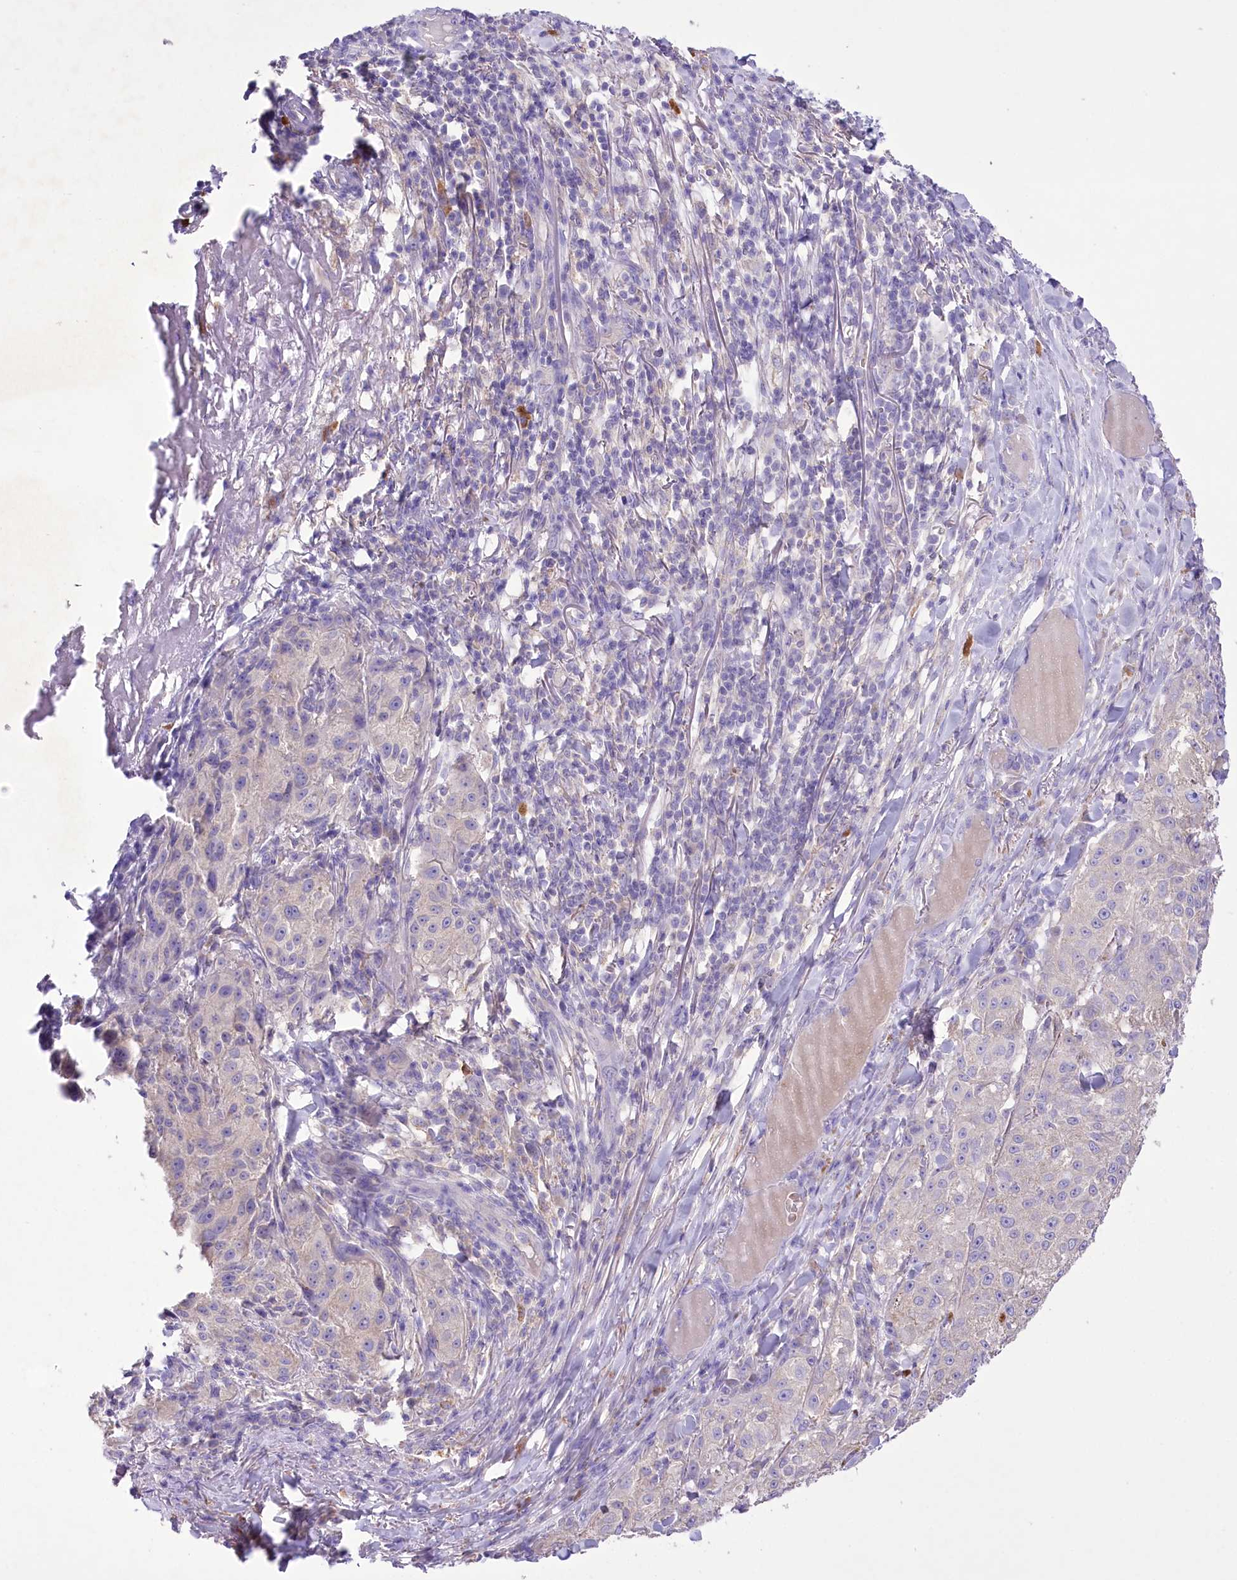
{"staining": {"intensity": "negative", "quantity": "none", "location": "none"}, "tissue": "melanoma", "cell_type": "Tumor cells", "image_type": "cancer", "snomed": [{"axis": "morphology", "description": "Necrosis, NOS"}, {"axis": "morphology", "description": "Malignant melanoma, NOS"}, {"axis": "topography", "description": "Skin"}], "caption": "This is an IHC histopathology image of human melanoma. There is no positivity in tumor cells.", "gene": "PRSS53", "patient": {"sex": "female", "age": 87}}